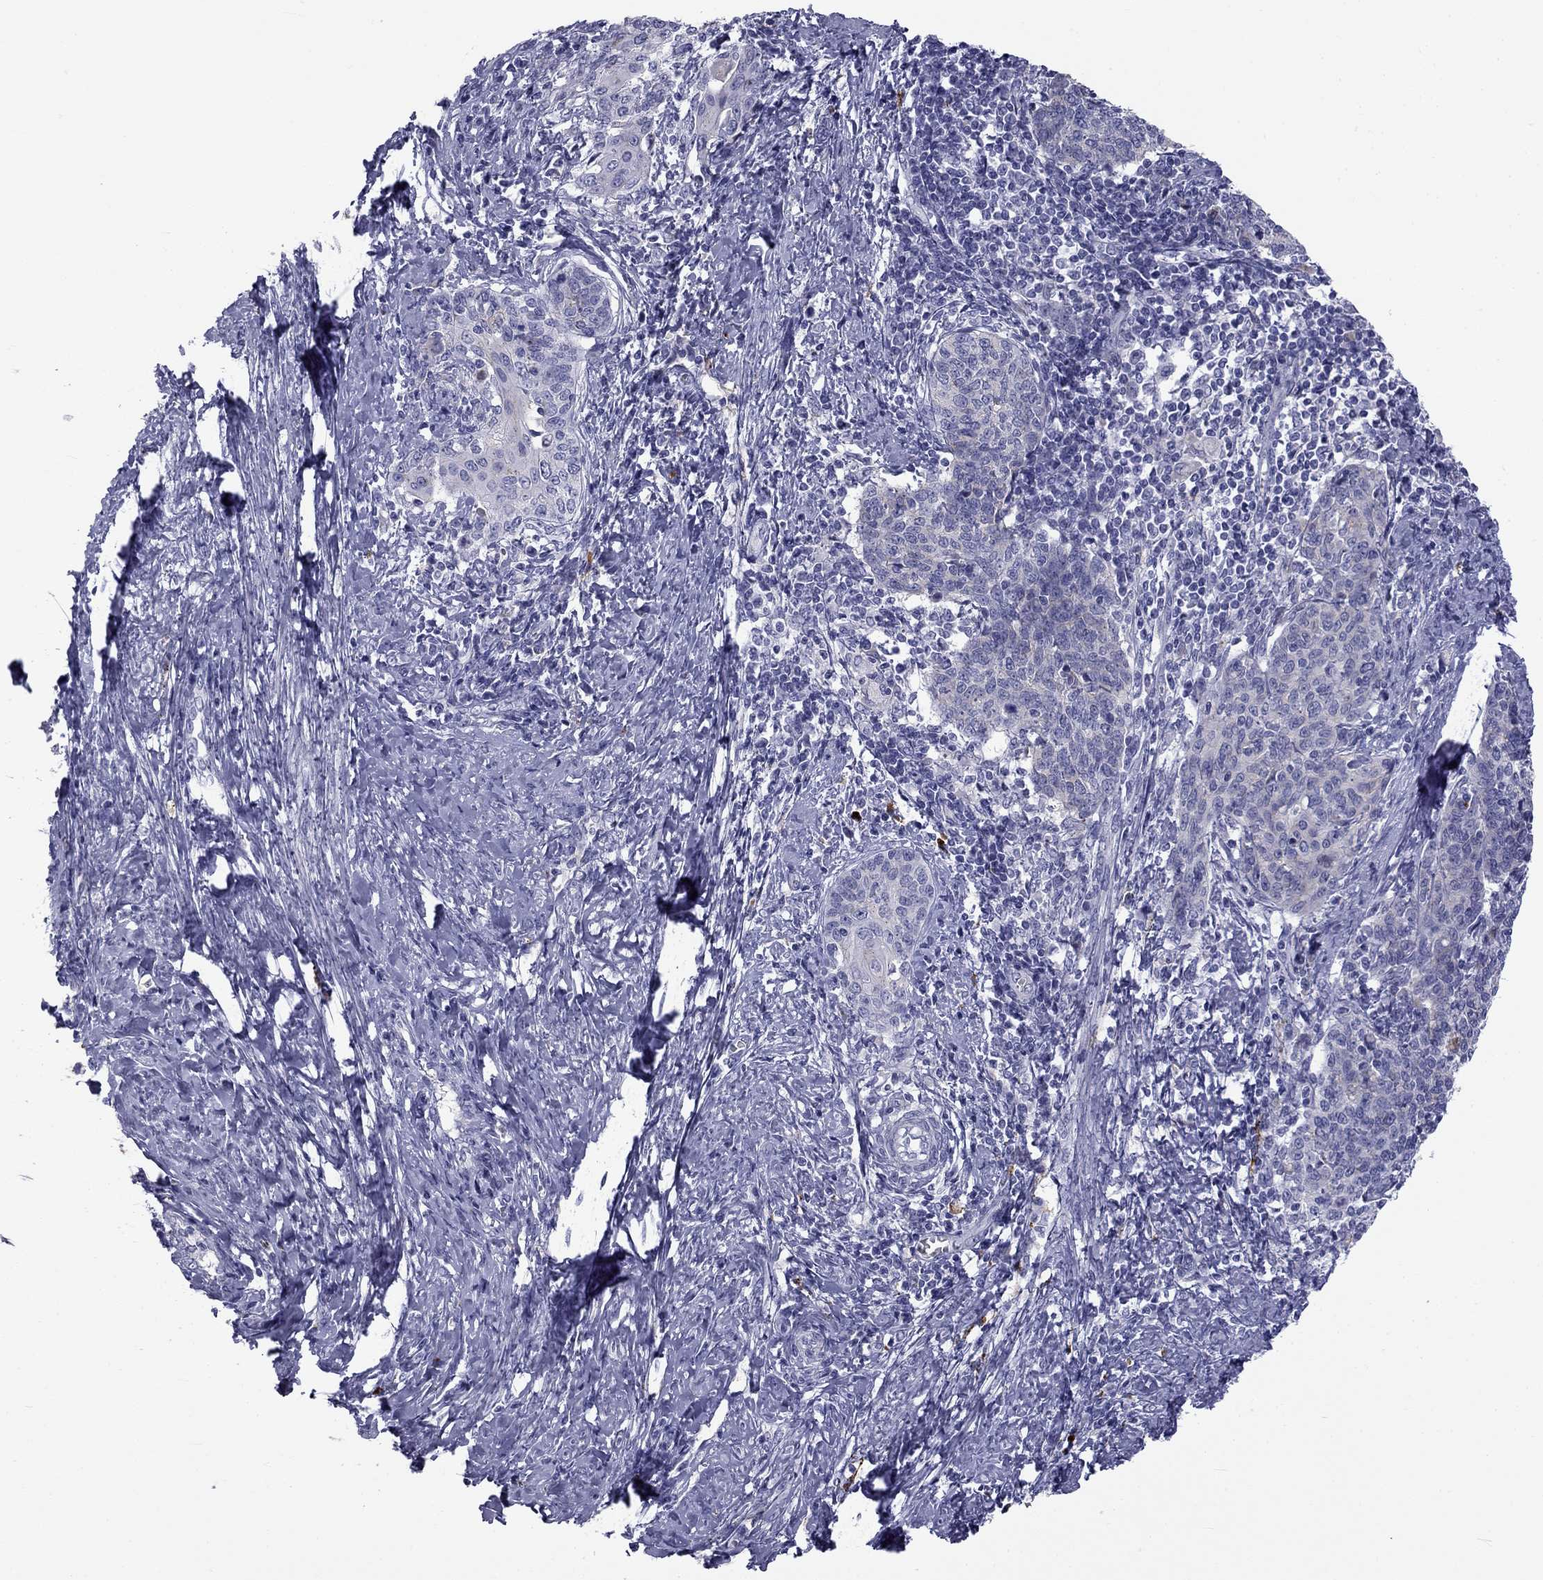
{"staining": {"intensity": "negative", "quantity": "none", "location": "none"}, "tissue": "cervical cancer", "cell_type": "Tumor cells", "image_type": "cancer", "snomed": [{"axis": "morphology", "description": "Squamous cell carcinoma, NOS"}, {"axis": "topography", "description": "Cervix"}], "caption": "The immunohistochemistry photomicrograph has no significant staining in tumor cells of cervical cancer tissue.", "gene": "CLPSL2", "patient": {"sex": "female", "age": 39}}